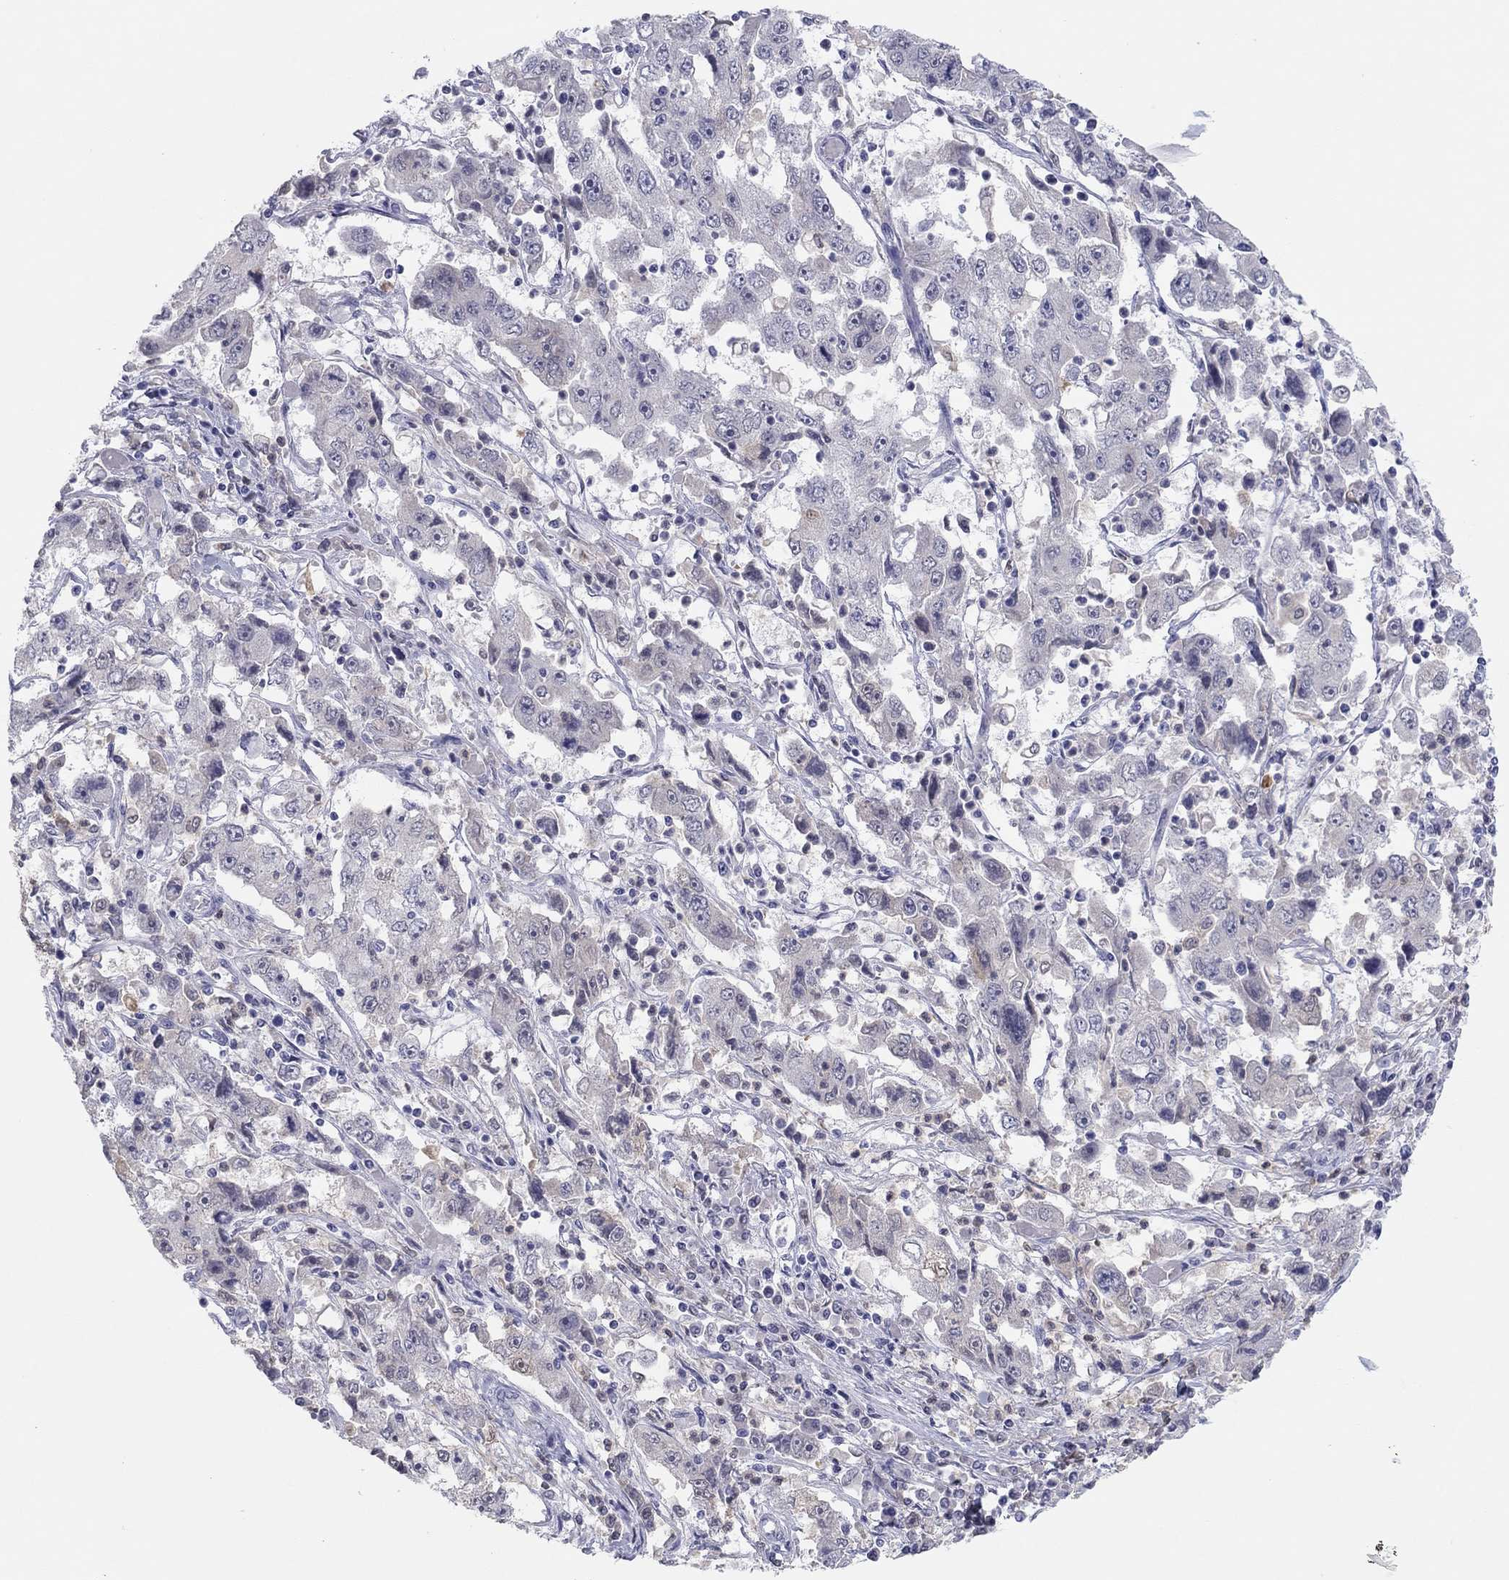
{"staining": {"intensity": "negative", "quantity": "none", "location": "none"}, "tissue": "cervical cancer", "cell_type": "Tumor cells", "image_type": "cancer", "snomed": [{"axis": "morphology", "description": "Squamous cell carcinoma, NOS"}, {"axis": "topography", "description": "Cervix"}], "caption": "High power microscopy photomicrograph of an immunohistochemistry micrograph of squamous cell carcinoma (cervical), revealing no significant staining in tumor cells.", "gene": "PDXK", "patient": {"sex": "female", "age": 36}}